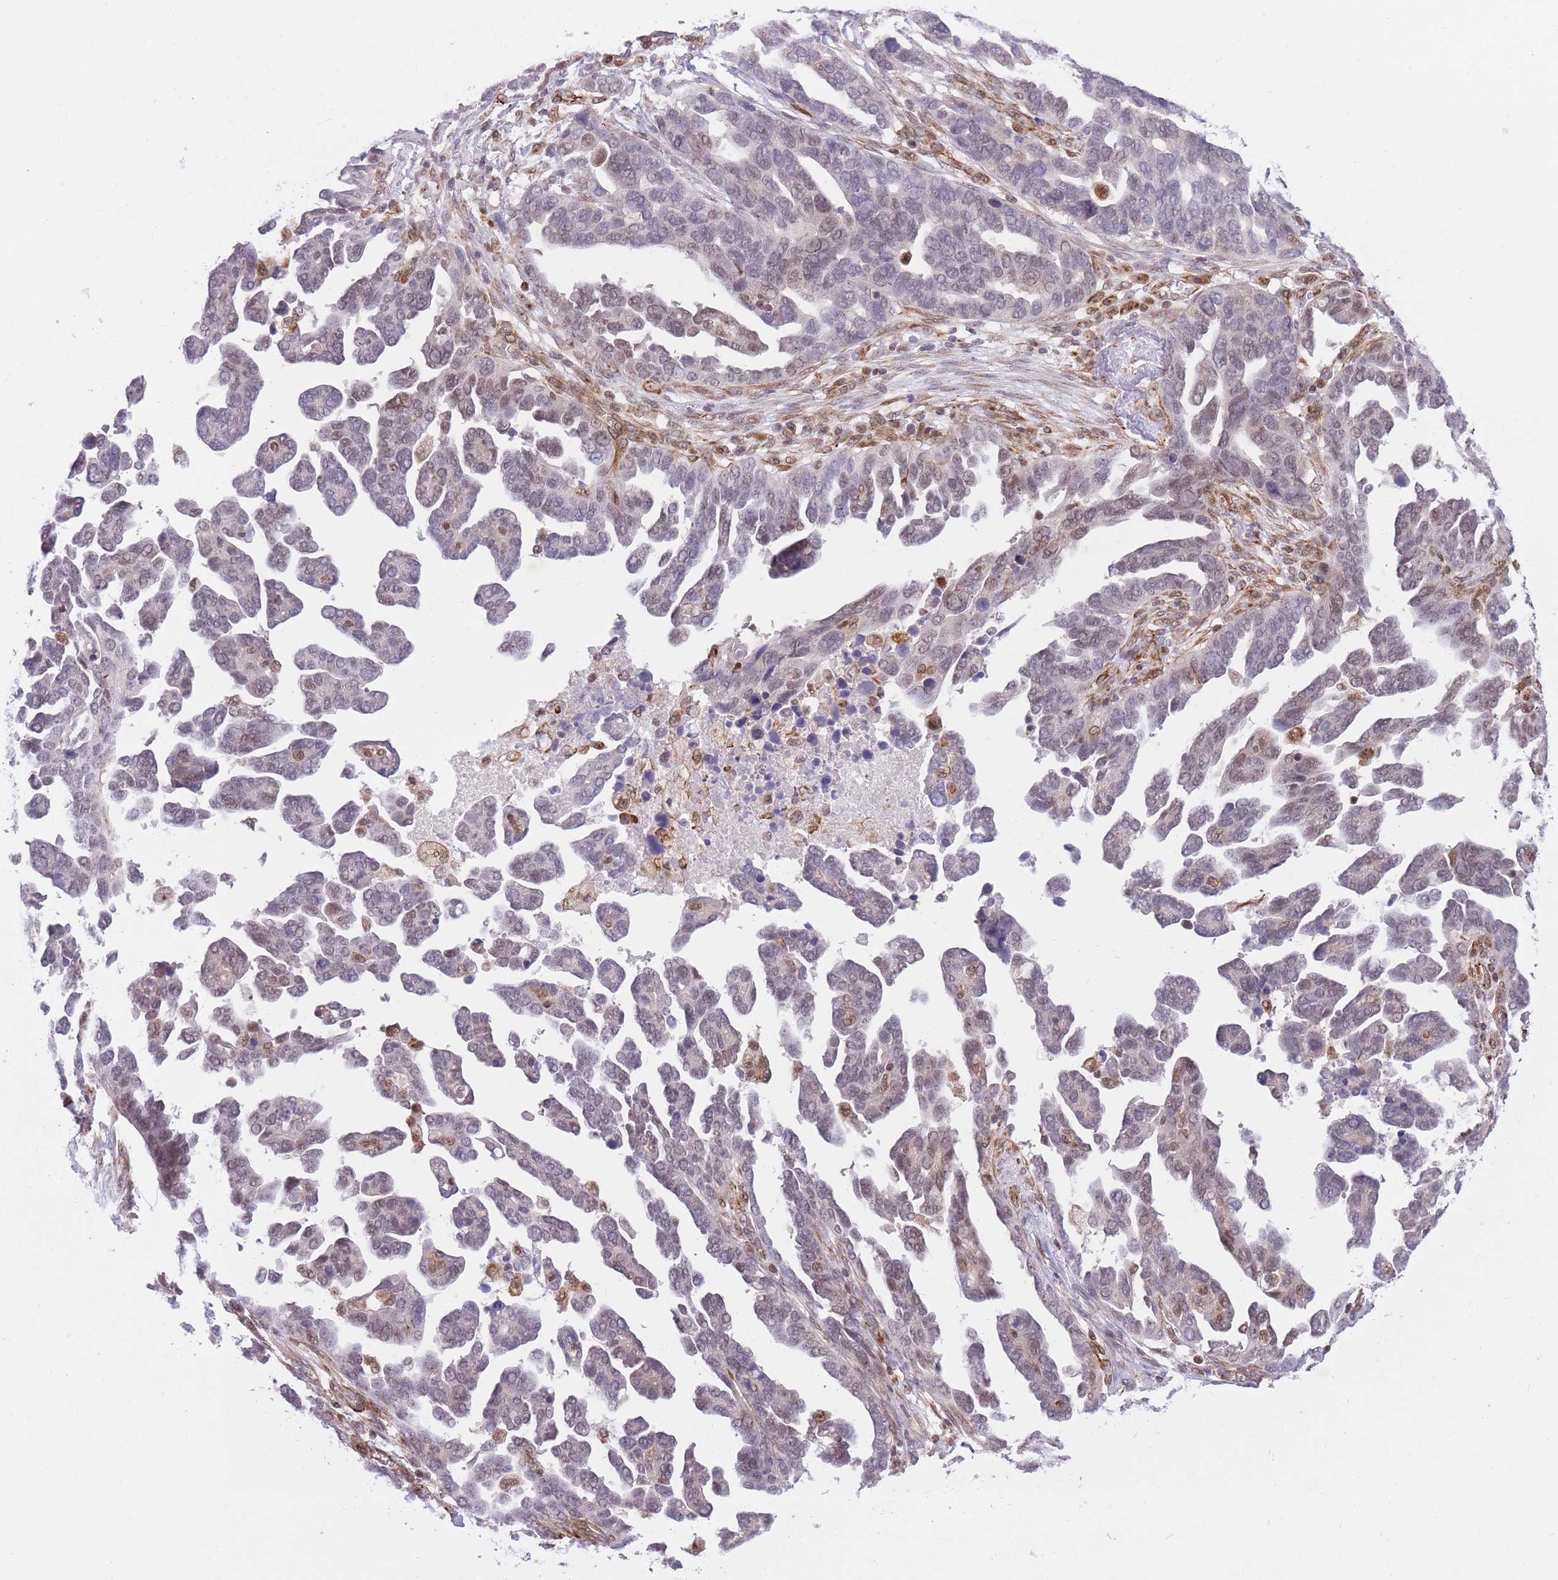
{"staining": {"intensity": "weak", "quantity": "25%-75%", "location": "nuclear"}, "tissue": "ovarian cancer", "cell_type": "Tumor cells", "image_type": "cancer", "snomed": [{"axis": "morphology", "description": "Cystadenocarcinoma, serous, NOS"}, {"axis": "topography", "description": "Ovary"}], "caption": "An image of ovarian cancer (serous cystadenocarcinoma) stained for a protein exhibits weak nuclear brown staining in tumor cells. (Brightfield microscopy of DAB IHC at high magnification).", "gene": "ELL", "patient": {"sex": "female", "age": 54}}